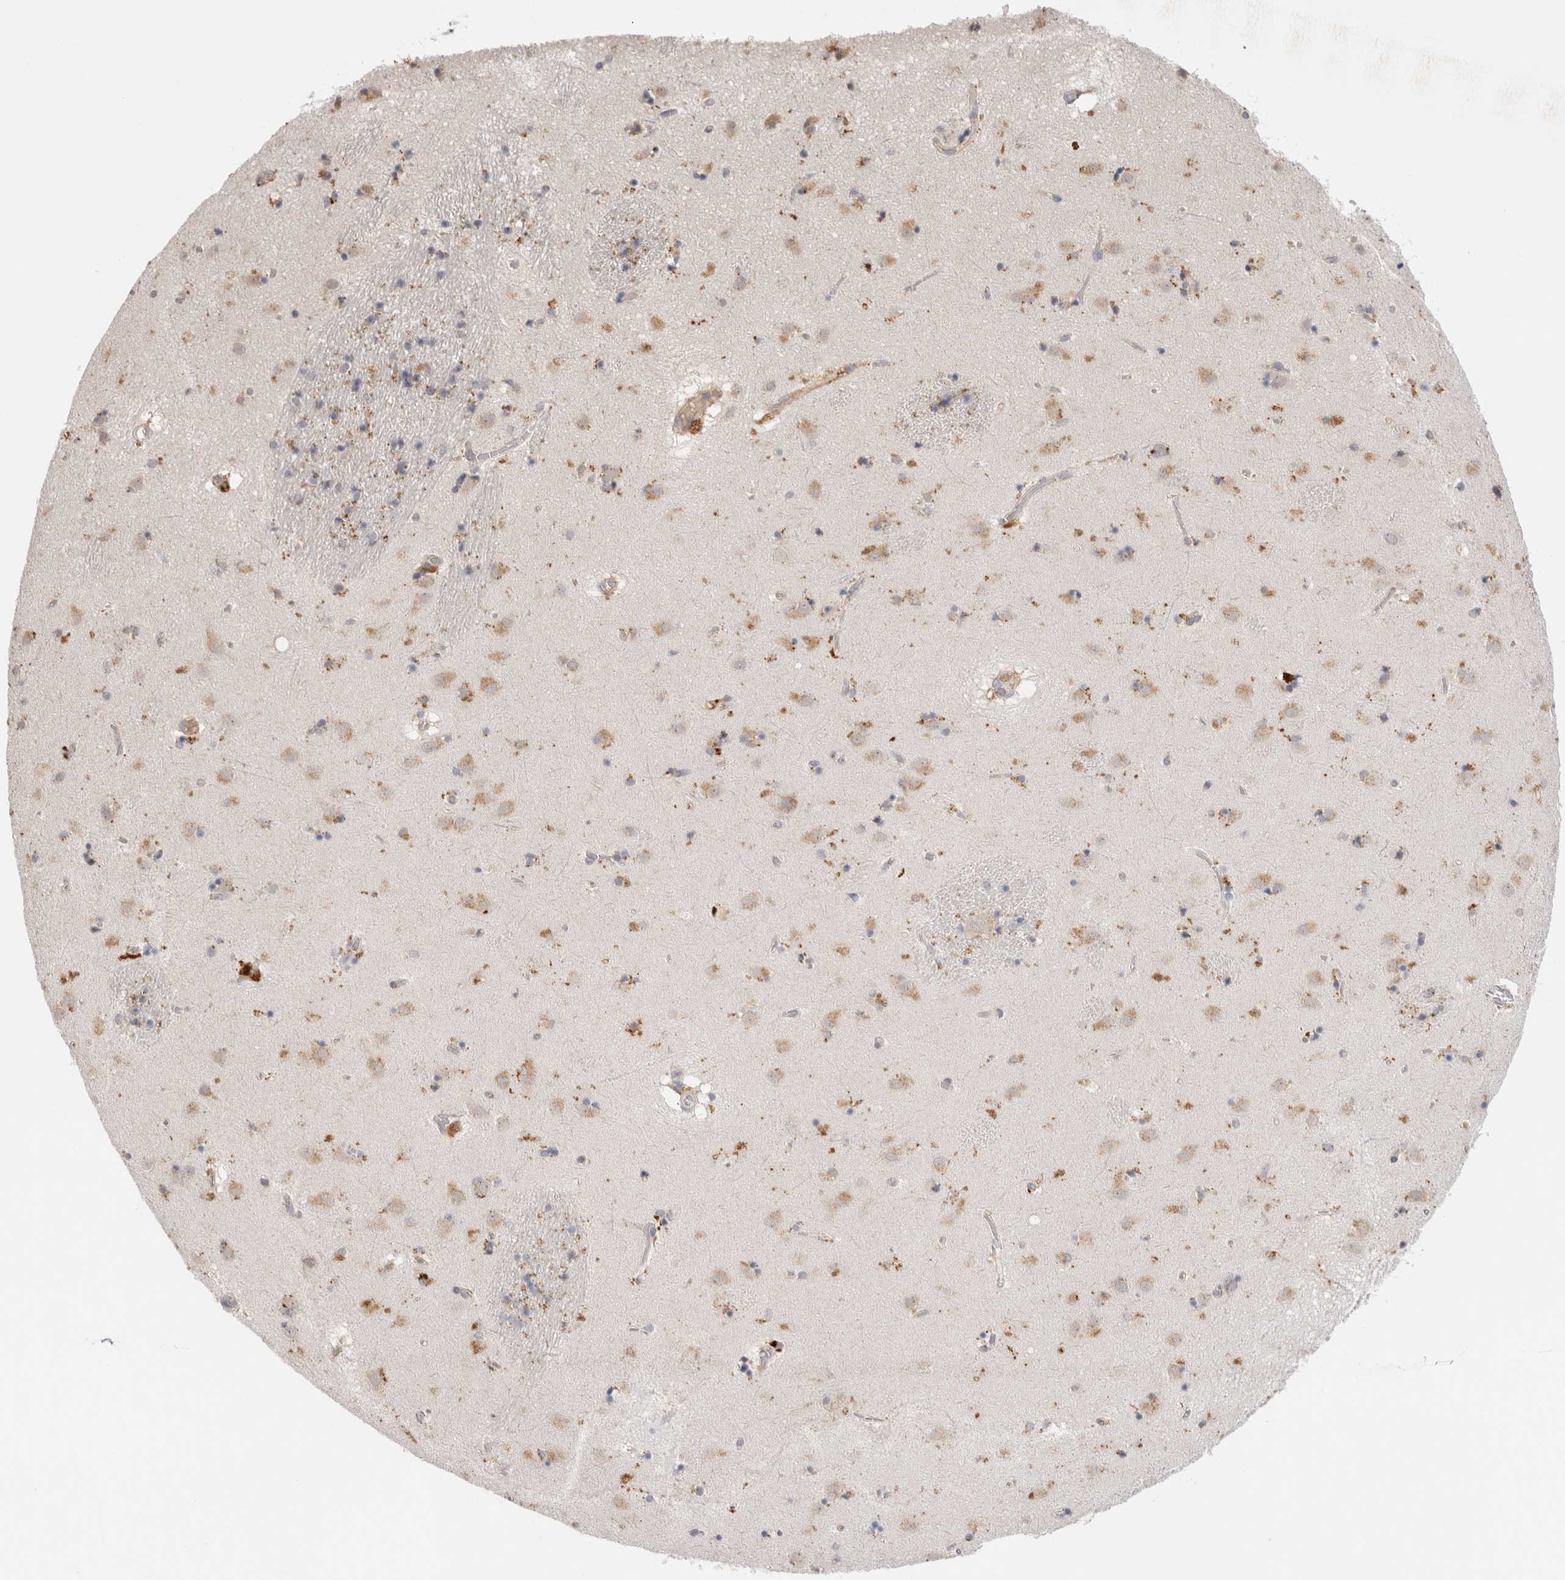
{"staining": {"intensity": "weak", "quantity": "25%-75%", "location": "cytoplasmic/membranous"}, "tissue": "caudate", "cell_type": "Glial cells", "image_type": "normal", "snomed": [{"axis": "morphology", "description": "Normal tissue, NOS"}, {"axis": "topography", "description": "Lateral ventricle wall"}], "caption": "Caudate stained with DAB (3,3'-diaminobenzidine) immunohistochemistry demonstrates low levels of weak cytoplasmic/membranous positivity in approximately 25%-75% of glial cells.", "gene": "GNS", "patient": {"sex": "male", "age": 70}}